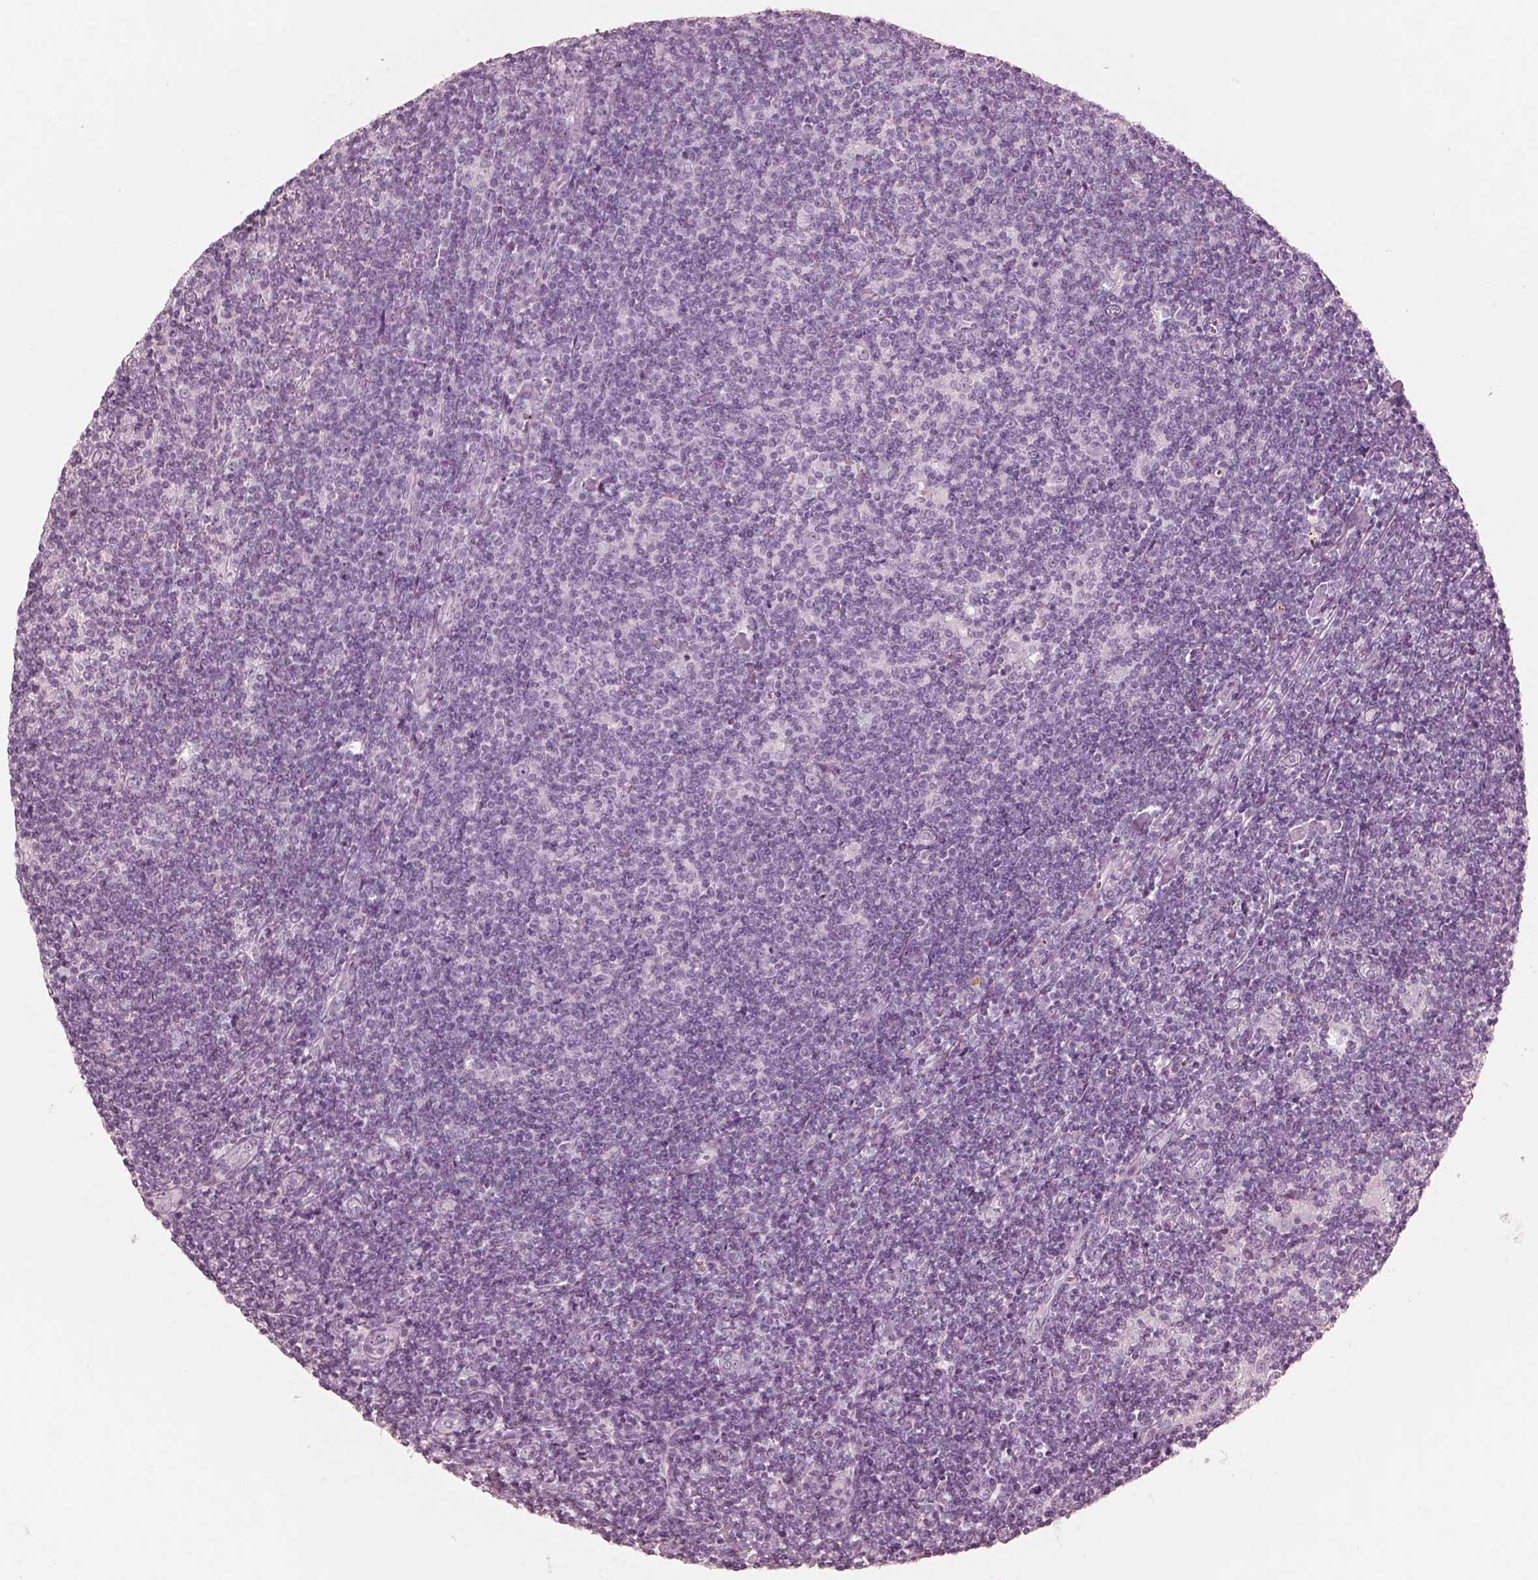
{"staining": {"intensity": "negative", "quantity": "none", "location": "none"}, "tissue": "lymphoma", "cell_type": "Tumor cells", "image_type": "cancer", "snomed": [{"axis": "morphology", "description": "Hodgkin's disease, NOS"}, {"axis": "topography", "description": "Lymph node"}], "caption": "High power microscopy image of an immunohistochemistry (IHC) photomicrograph of lymphoma, revealing no significant expression in tumor cells.", "gene": "PON3", "patient": {"sex": "male", "age": 40}}